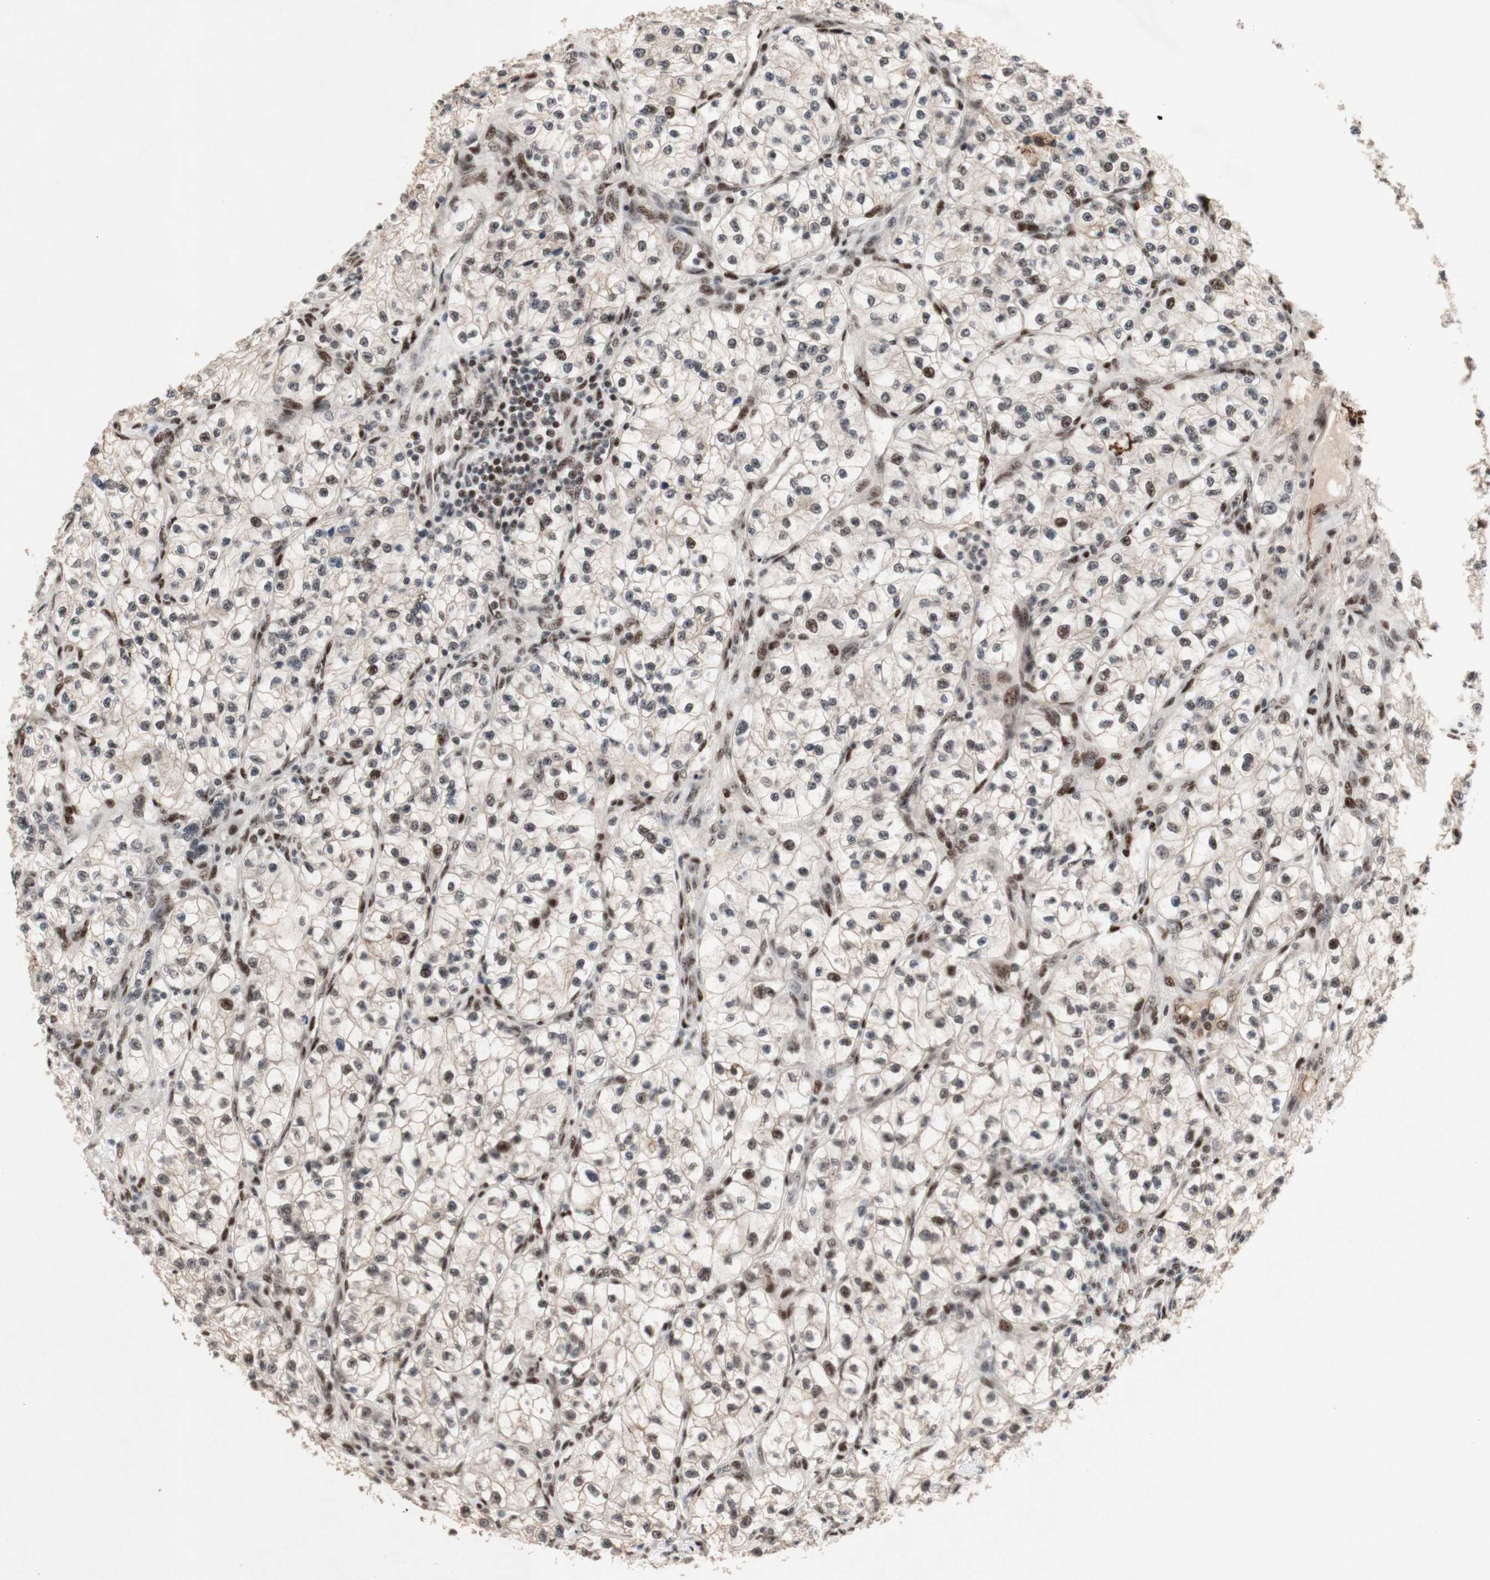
{"staining": {"intensity": "moderate", "quantity": "25%-75%", "location": "nuclear"}, "tissue": "renal cancer", "cell_type": "Tumor cells", "image_type": "cancer", "snomed": [{"axis": "morphology", "description": "Adenocarcinoma, NOS"}, {"axis": "topography", "description": "Kidney"}], "caption": "Immunohistochemistry (IHC) (DAB) staining of human renal adenocarcinoma demonstrates moderate nuclear protein staining in approximately 25%-75% of tumor cells.", "gene": "TLE1", "patient": {"sex": "female", "age": 57}}